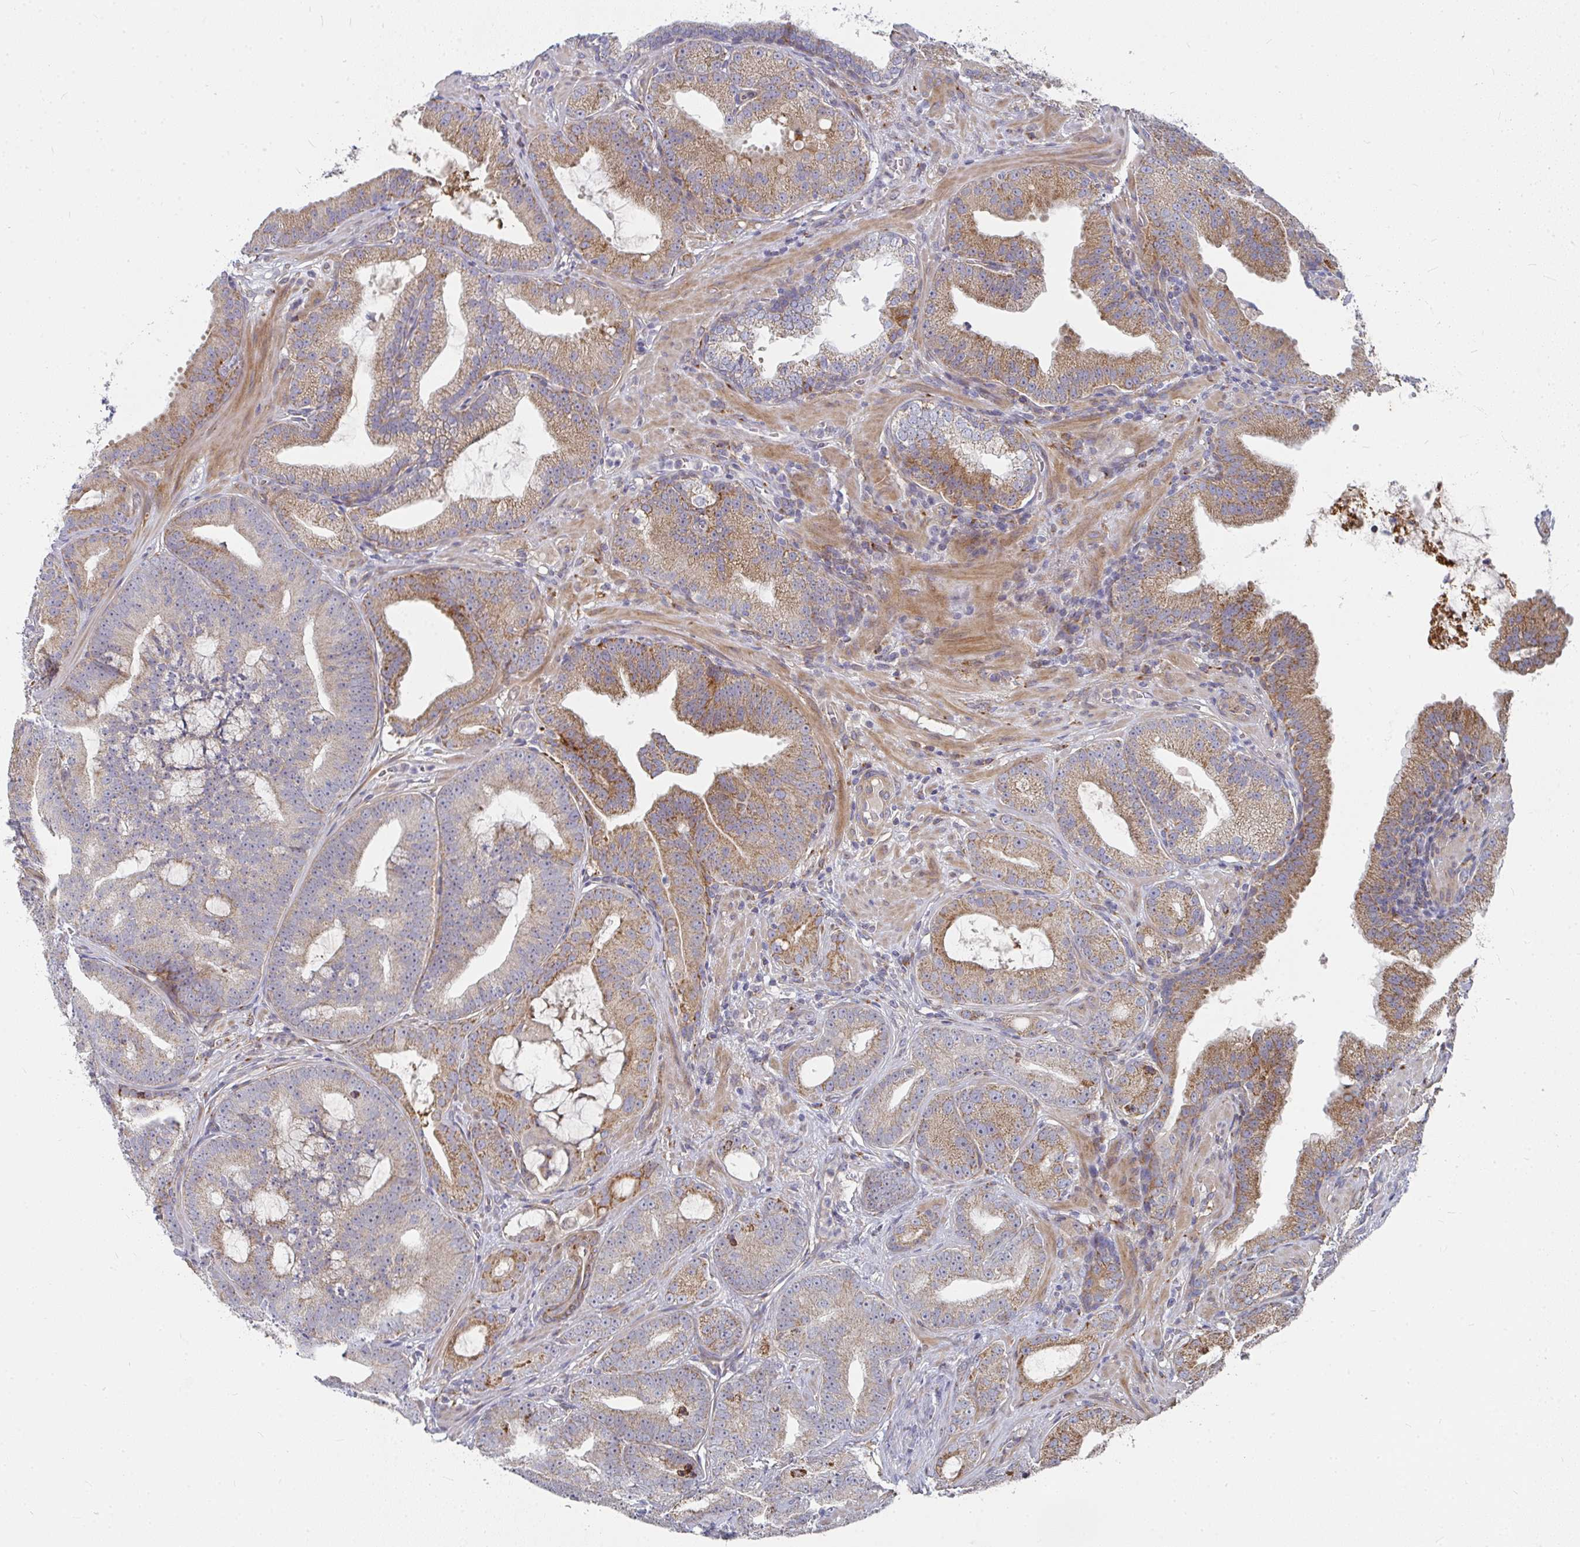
{"staining": {"intensity": "moderate", "quantity": ">75%", "location": "cytoplasmic/membranous"}, "tissue": "prostate cancer", "cell_type": "Tumor cells", "image_type": "cancer", "snomed": [{"axis": "morphology", "description": "Adenocarcinoma, High grade"}, {"axis": "topography", "description": "Prostate"}], "caption": "Immunohistochemical staining of human prostate adenocarcinoma (high-grade) displays medium levels of moderate cytoplasmic/membranous protein positivity in about >75% of tumor cells.", "gene": "RHEBL1", "patient": {"sex": "male", "age": 65}}